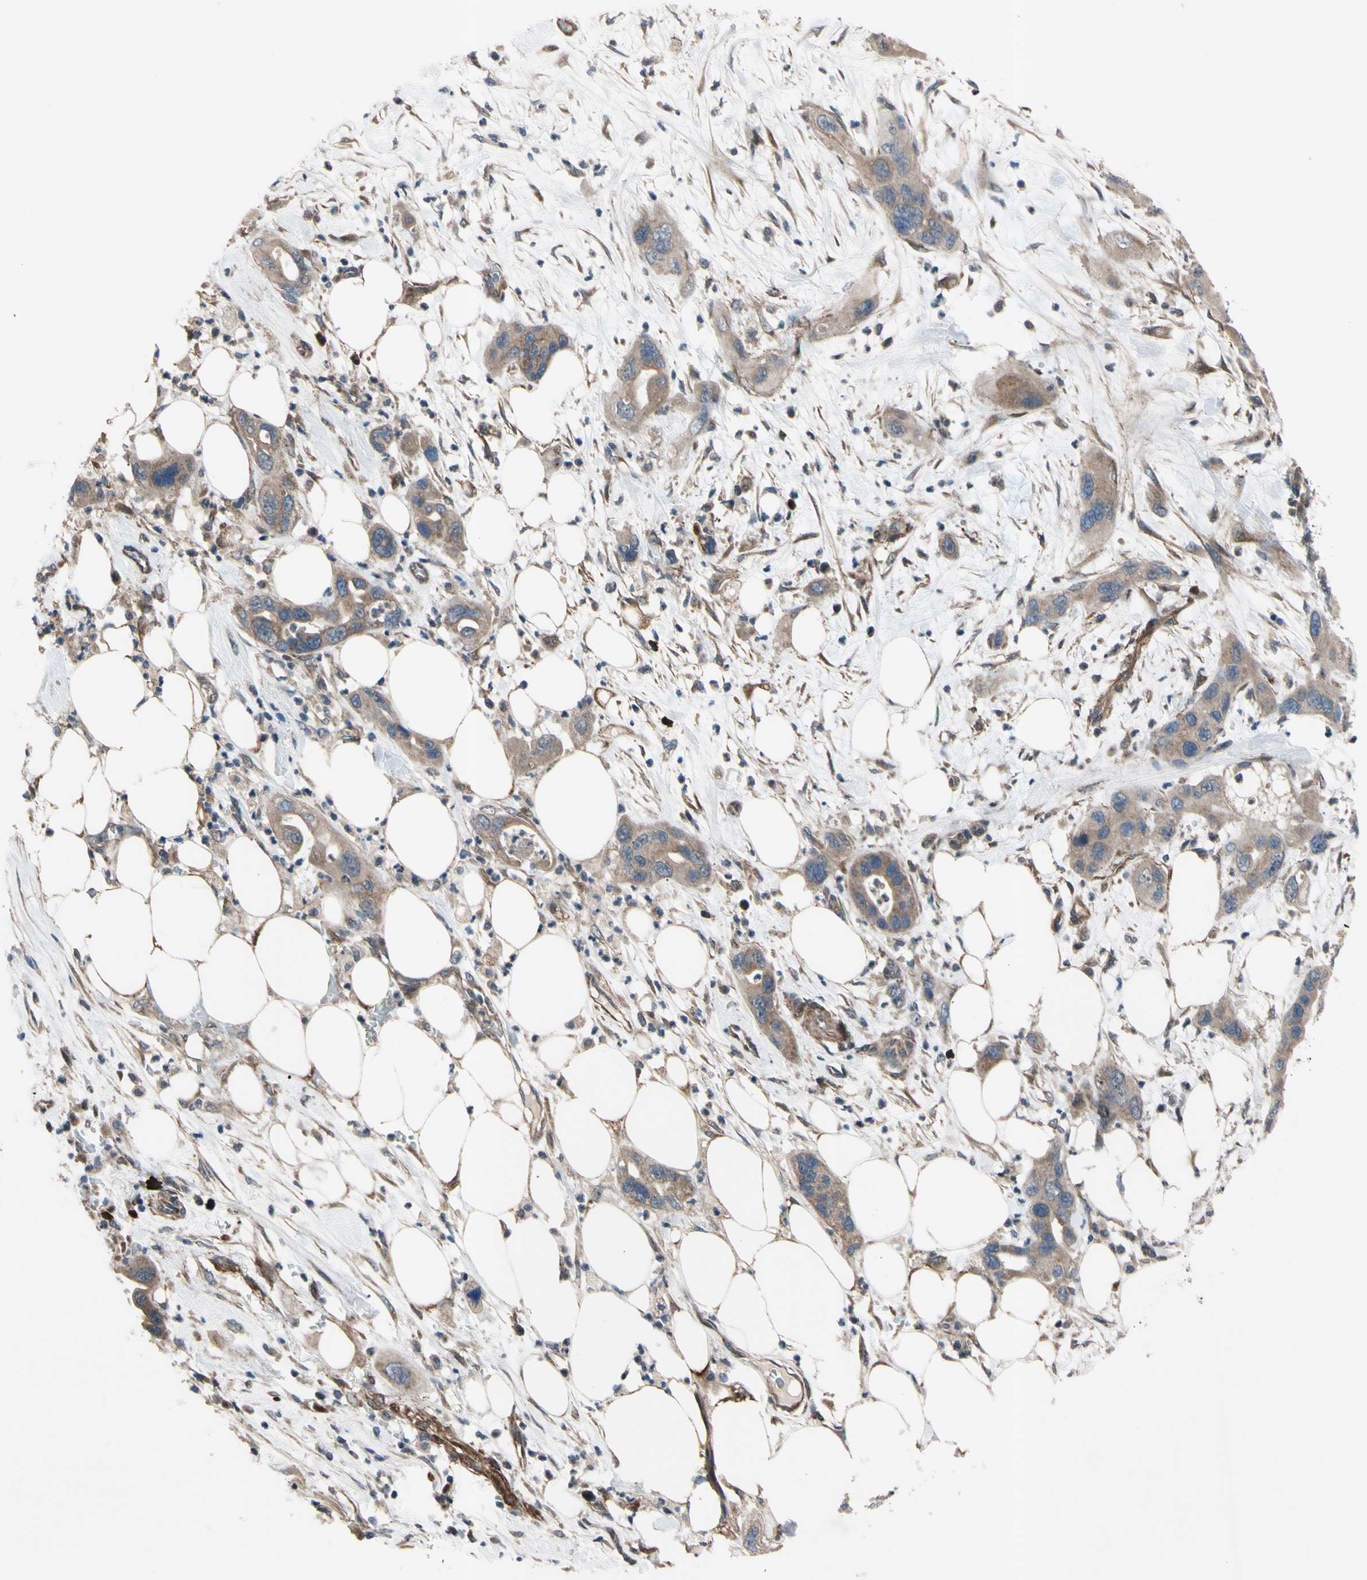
{"staining": {"intensity": "weak", "quantity": ">75%", "location": "cytoplasmic/membranous"}, "tissue": "pancreatic cancer", "cell_type": "Tumor cells", "image_type": "cancer", "snomed": [{"axis": "morphology", "description": "Adenocarcinoma, NOS"}, {"axis": "topography", "description": "Pancreas"}], "caption": "Immunohistochemistry image of neoplastic tissue: pancreatic cancer (adenocarcinoma) stained using IHC demonstrates low levels of weak protein expression localized specifically in the cytoplasmic/membranous of tumor cells, appearing as a cytoplasmic/membranous brown color.", "gene": "SVIL", "patient": {"sex": "female", "age": 71}}